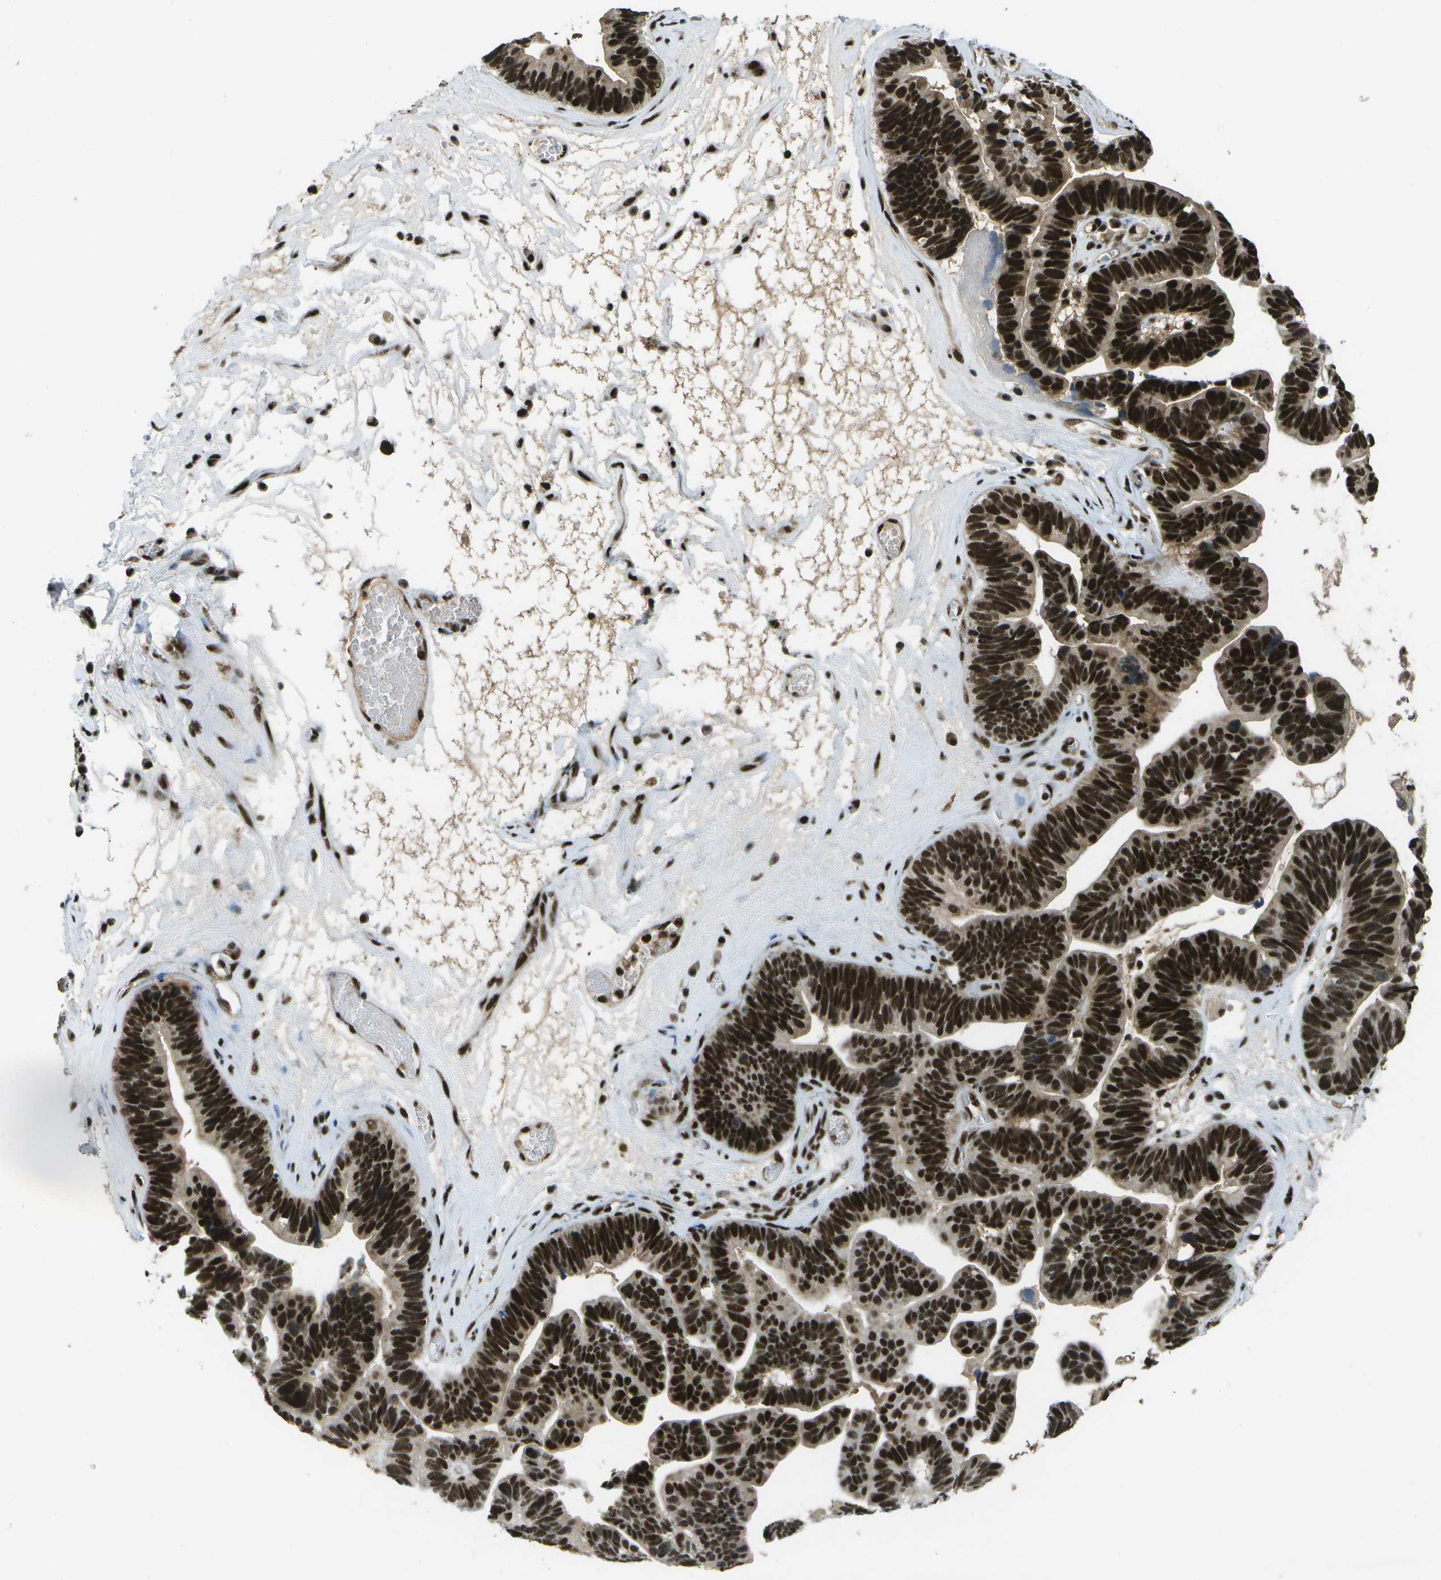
{"staining": {"intensity": "strong", "quantity": ">75%", "location": "cytoplasmic/membranous,nuclear"}, "tissue": "ovarian cancer", "cell_type": "Tumor cells", "image_type": "cancer", "snomed": [{"axis": "morphology", "description": "Cystadenocarcinoma, serous, NOS"}, {"axis": "topography", "description": "Ovary"}], "caption": "This image exhibits ovarian cancer (serous cystadenocarcinoma) stained with immunohistochemistry (IHC) to label a protein in brown. The cytoplasmic/membranous and nuclear of tumor cells show strong positivity for the protein. Nuclei are counter-stained blue.", "gene": "GANC", "patient": {"sex": "female", "age": 56}}